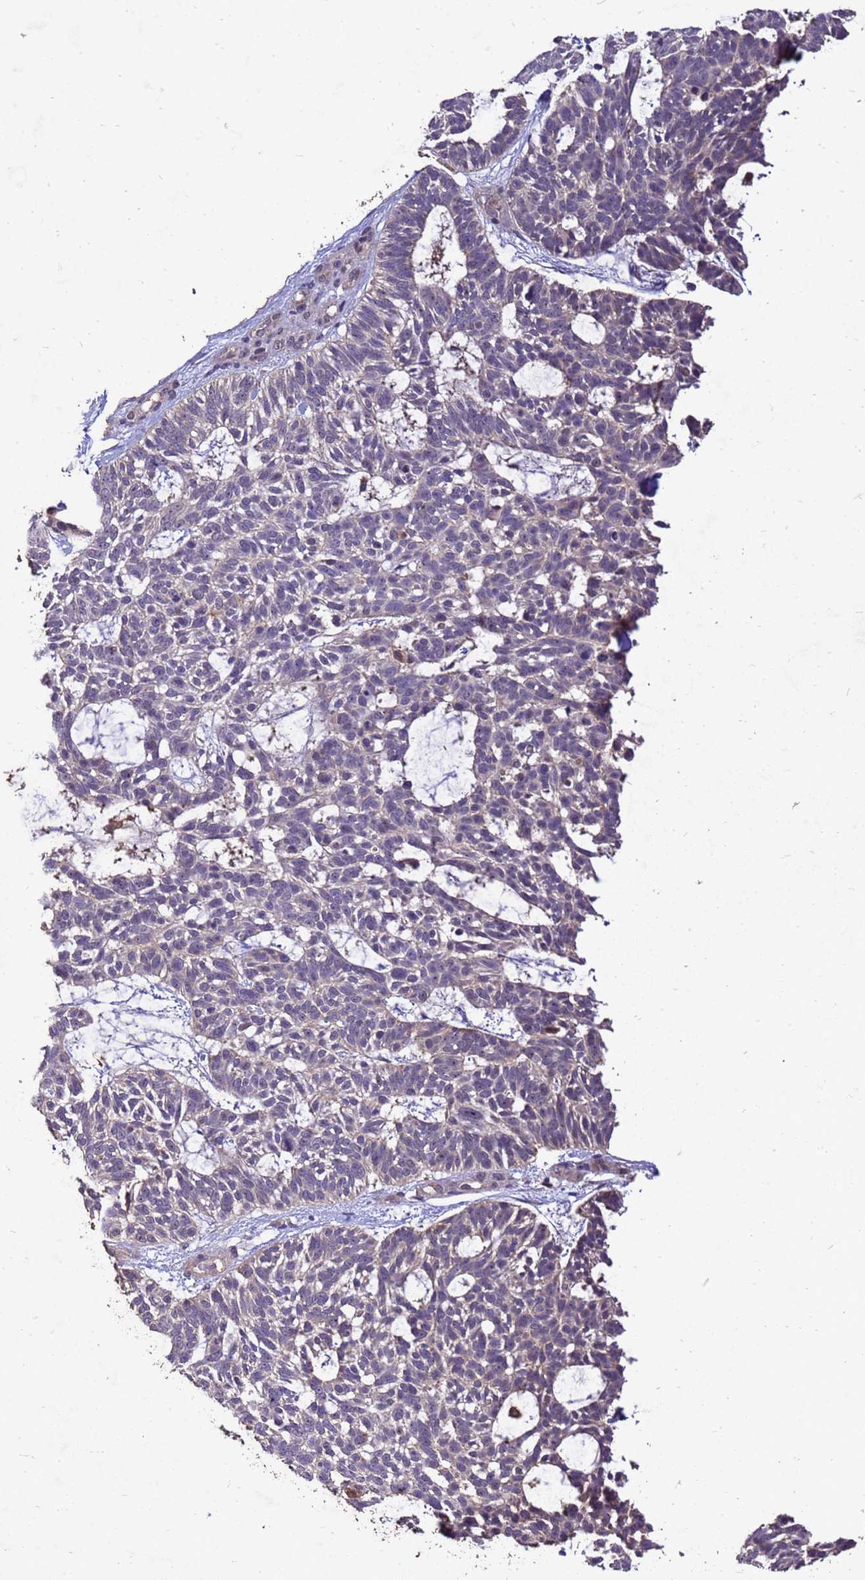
{"staining": {"intensity": "negative", "quantity": "none", "location": "none"}, "tissue": "skin cancer", "cell_type": "Tumor cells", "image_type": "cancer", "snomed": [{"axis": "morphology", "description": "Basal cell carcinoma"}, {"axis": "topography", "description": "Skin"}], "caption": "This is an IHC image of basal cell carcinoma (skin). There is no staining in tumor cells.", "gene": "TOR4A", "patient": {"sex": "male", "age": 88}}